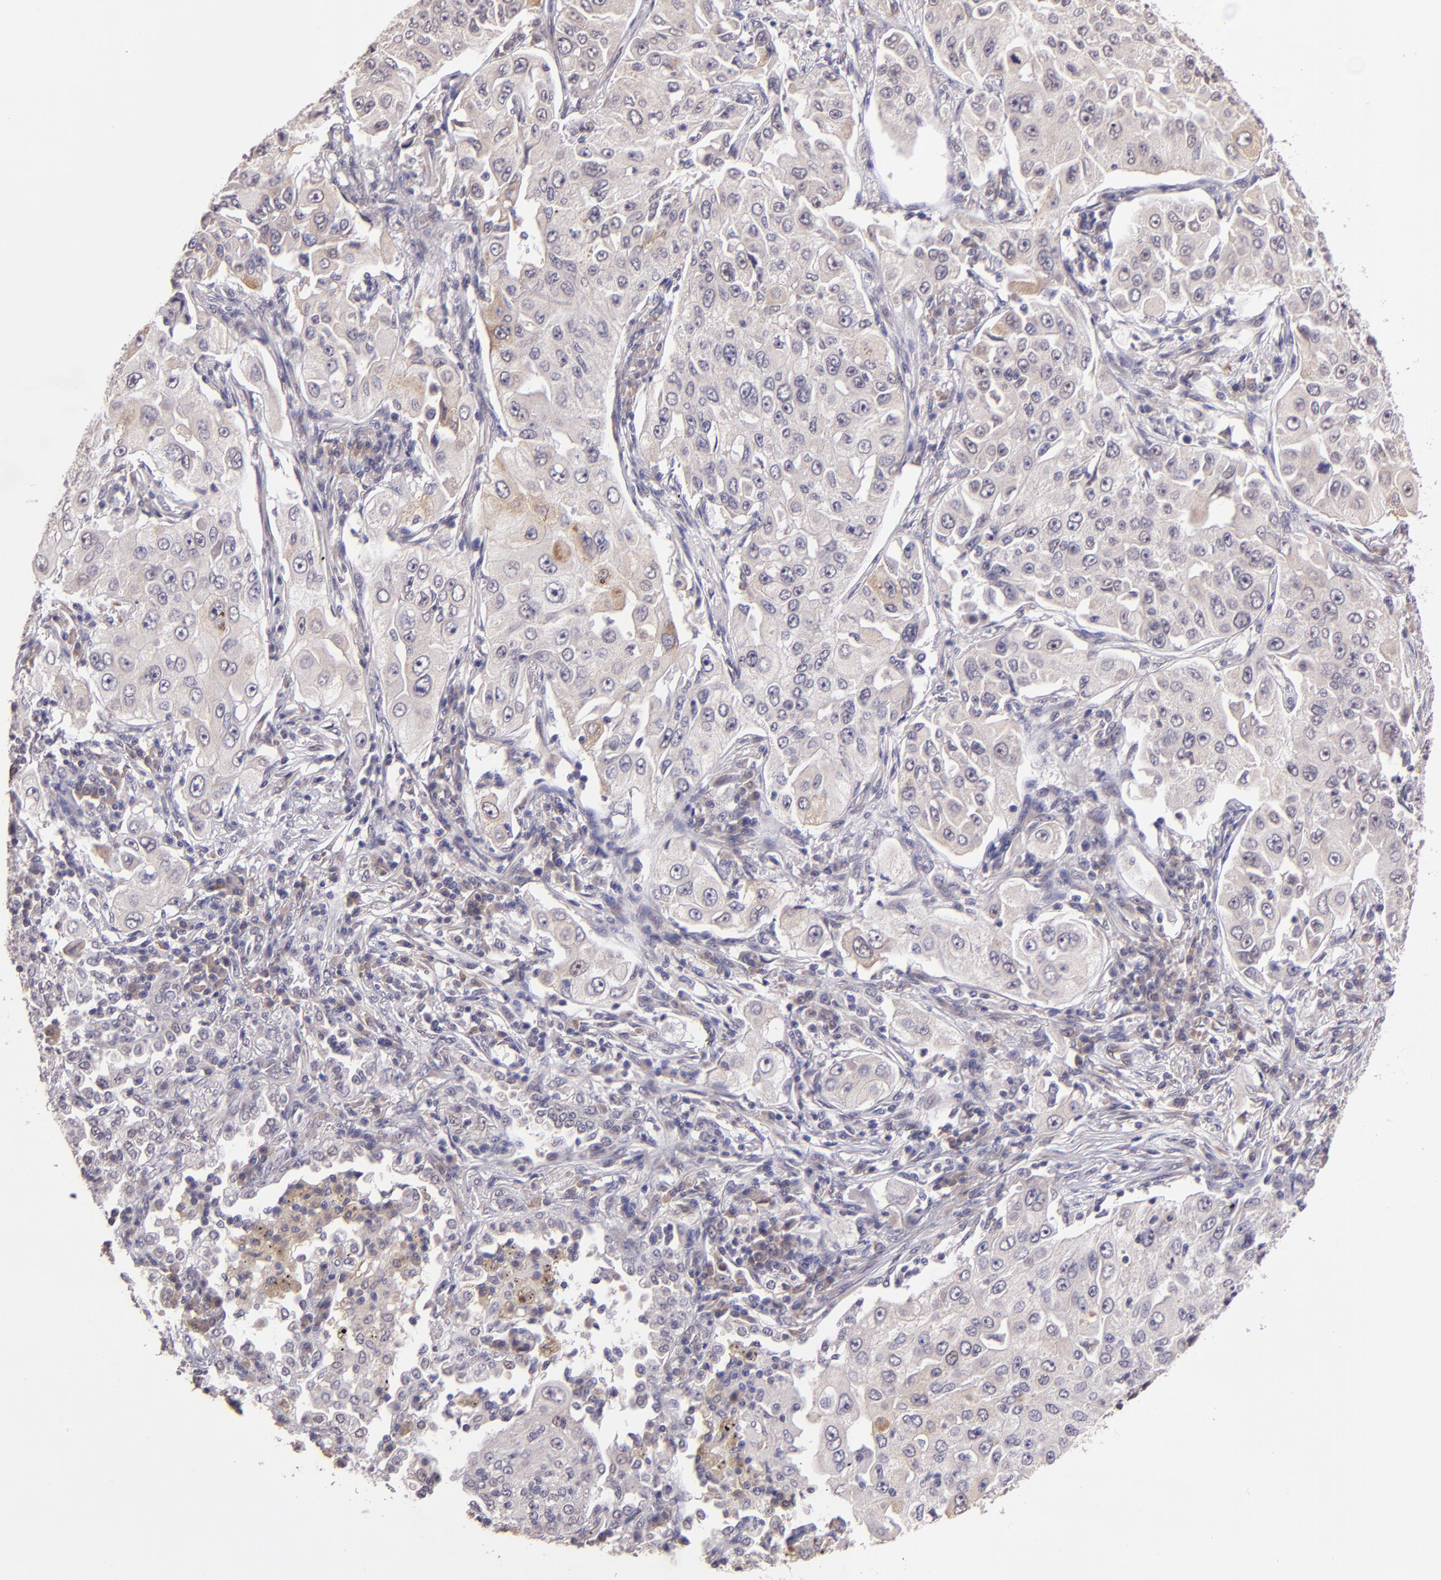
{"staining": {"intensity": "weak", "quantity": "25%-75%", "location": "cytoplasmic/membranous"}, "tissue": "lung cancer", "cell_type": "Tumor cells", "image_type": "cancer", "snomed": [{"axis": "morphology", "description": "Adenocarcinoma, NOS"}, {"axis": "topography", "description": "Lung"}], "caption": "This is an image of immunohistochemistry (IHC) staining of lung adenocarcinoma, which shows weak staining in the cytoplasmic/membranous of tumor cells.", "gene": "TAF7L", "patient": {"sex": "male", "age": 84}}